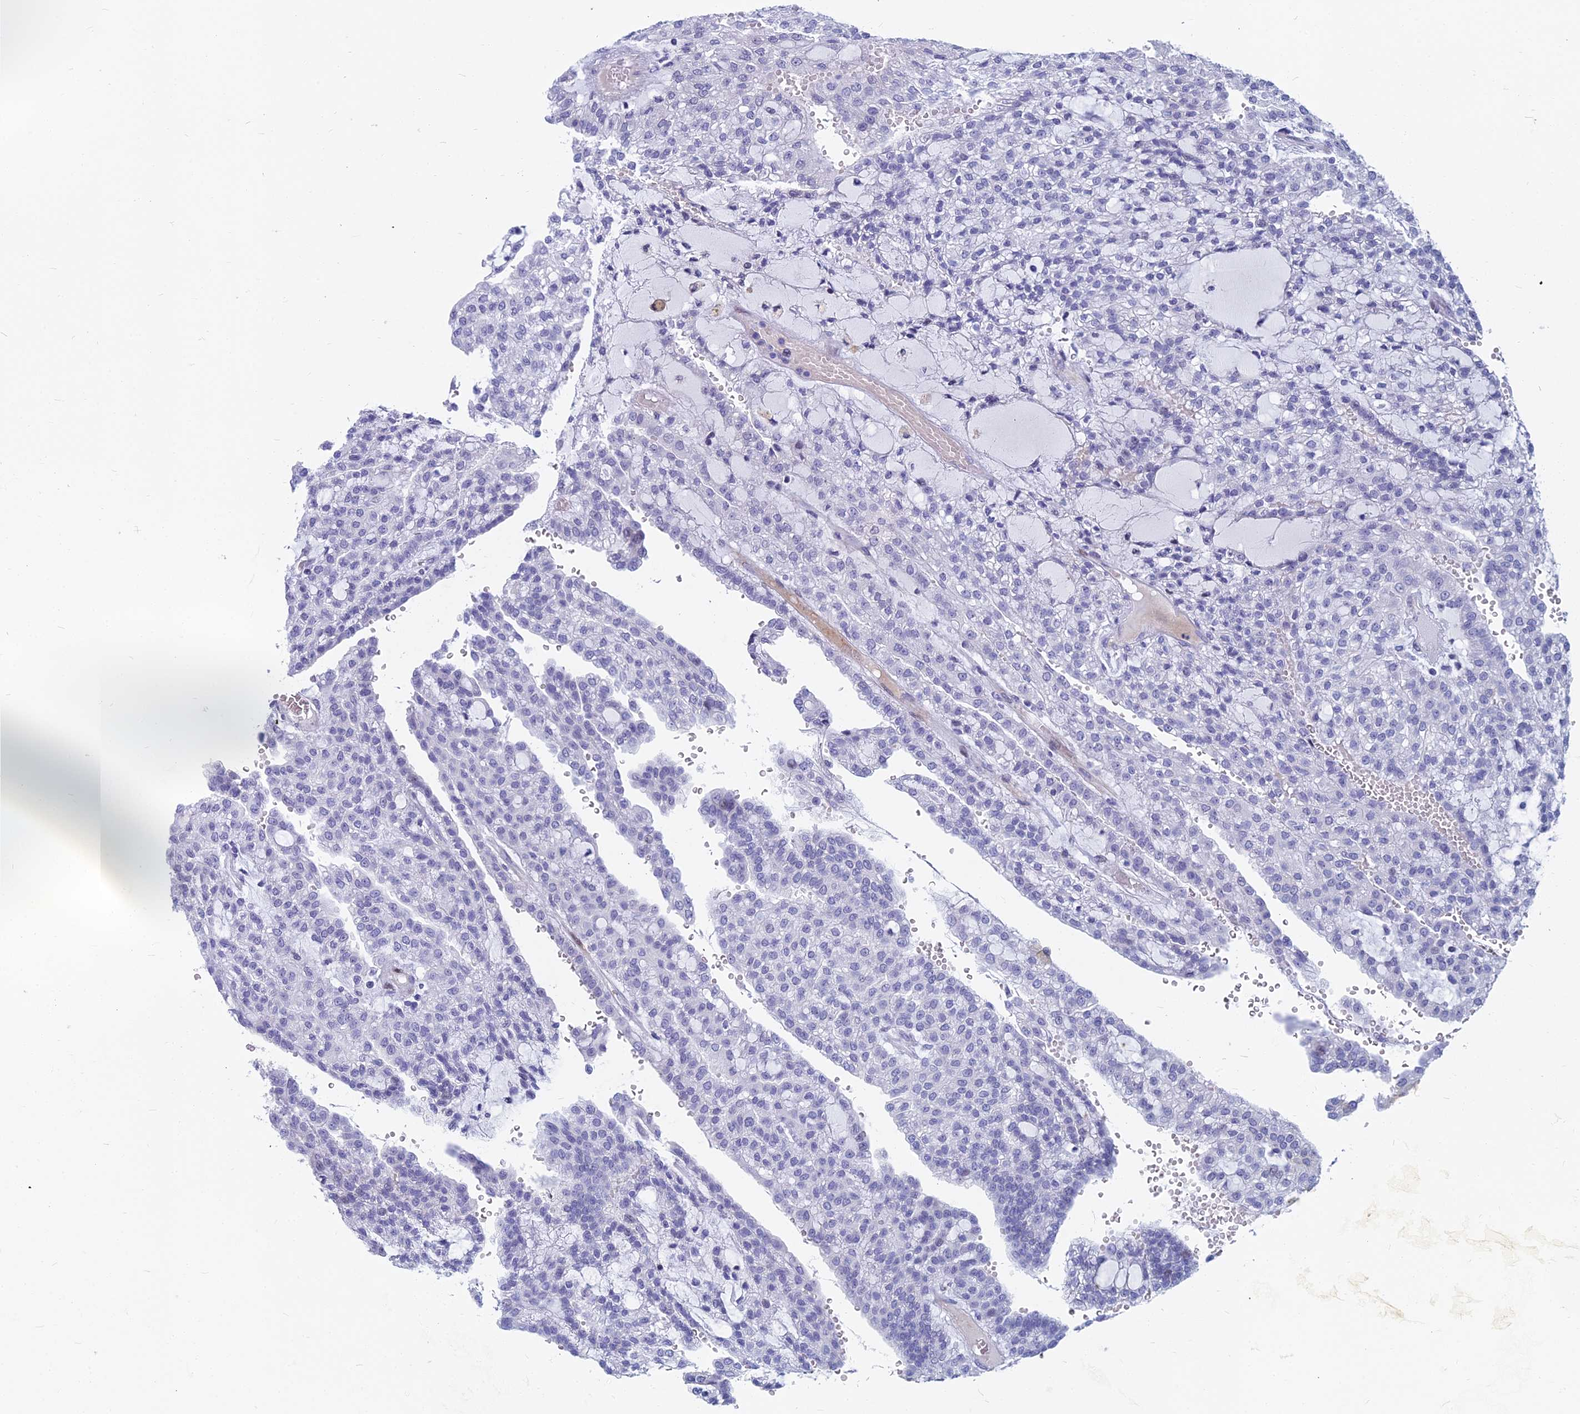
{"staining": {"intensity": "negative", "quantity": "none", "location": "none"}, "tissue": "renal cancer", "cell_type": "Tumor cells", "image_type": "cancer", "snomed": [{"axis": "morphology", "description": "Adenocarcinoma, NOS"}, {"axis": "topography", "description": "Kidney"}], "caption": "This is an immunohistochemistry photomicrograph of human renal cancer. There is no staining in tumor cells.", "gene": "MYBPC2", "patient": {"sex": "male", "age": 63}}